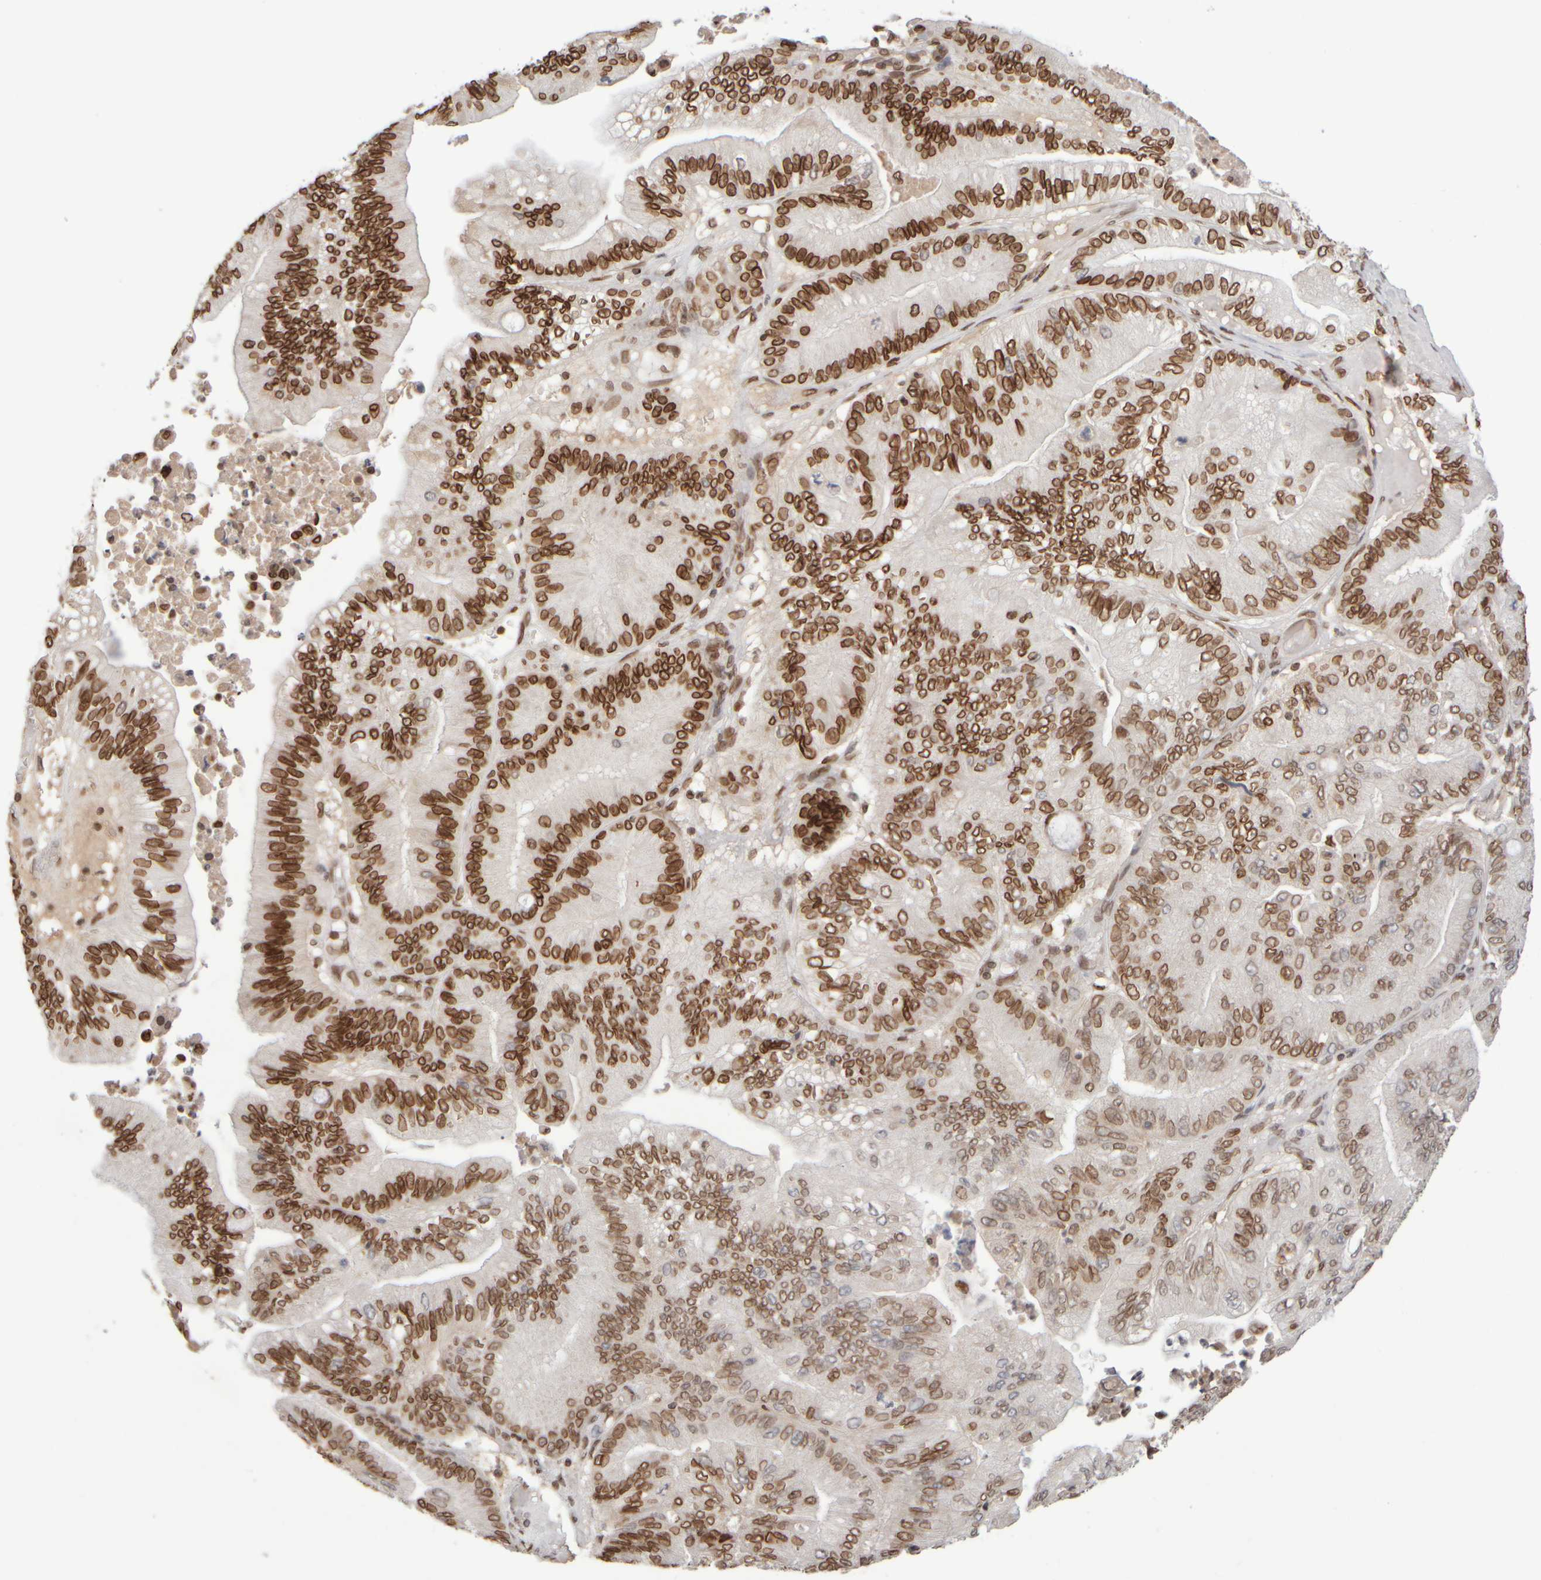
{"staining": {"intensity": "strong", "quantity": ">75%", "location": "cytoplasmic/membranous,nuclear"}, "tissue": "ovarian cancer", "cell_type": "Tumor cells", "image_type": "cancer", "snomed": [{"axis": "morphology", "description": "Cystadenocarcinoma, mucinous, NOS"}, {"axis": "topography", "description": "Ovary"}], "caption": "High-power microscopy captured an immunohistochemistry micrograph of ovarian mucinous cystadenocarcinoma, revealing strong cytoplasmic/membranous and nuclear staining in about >75% of tumor cells.", "gene": "ZC3HC1", "patient": {"sex": "female", "age": 61}}